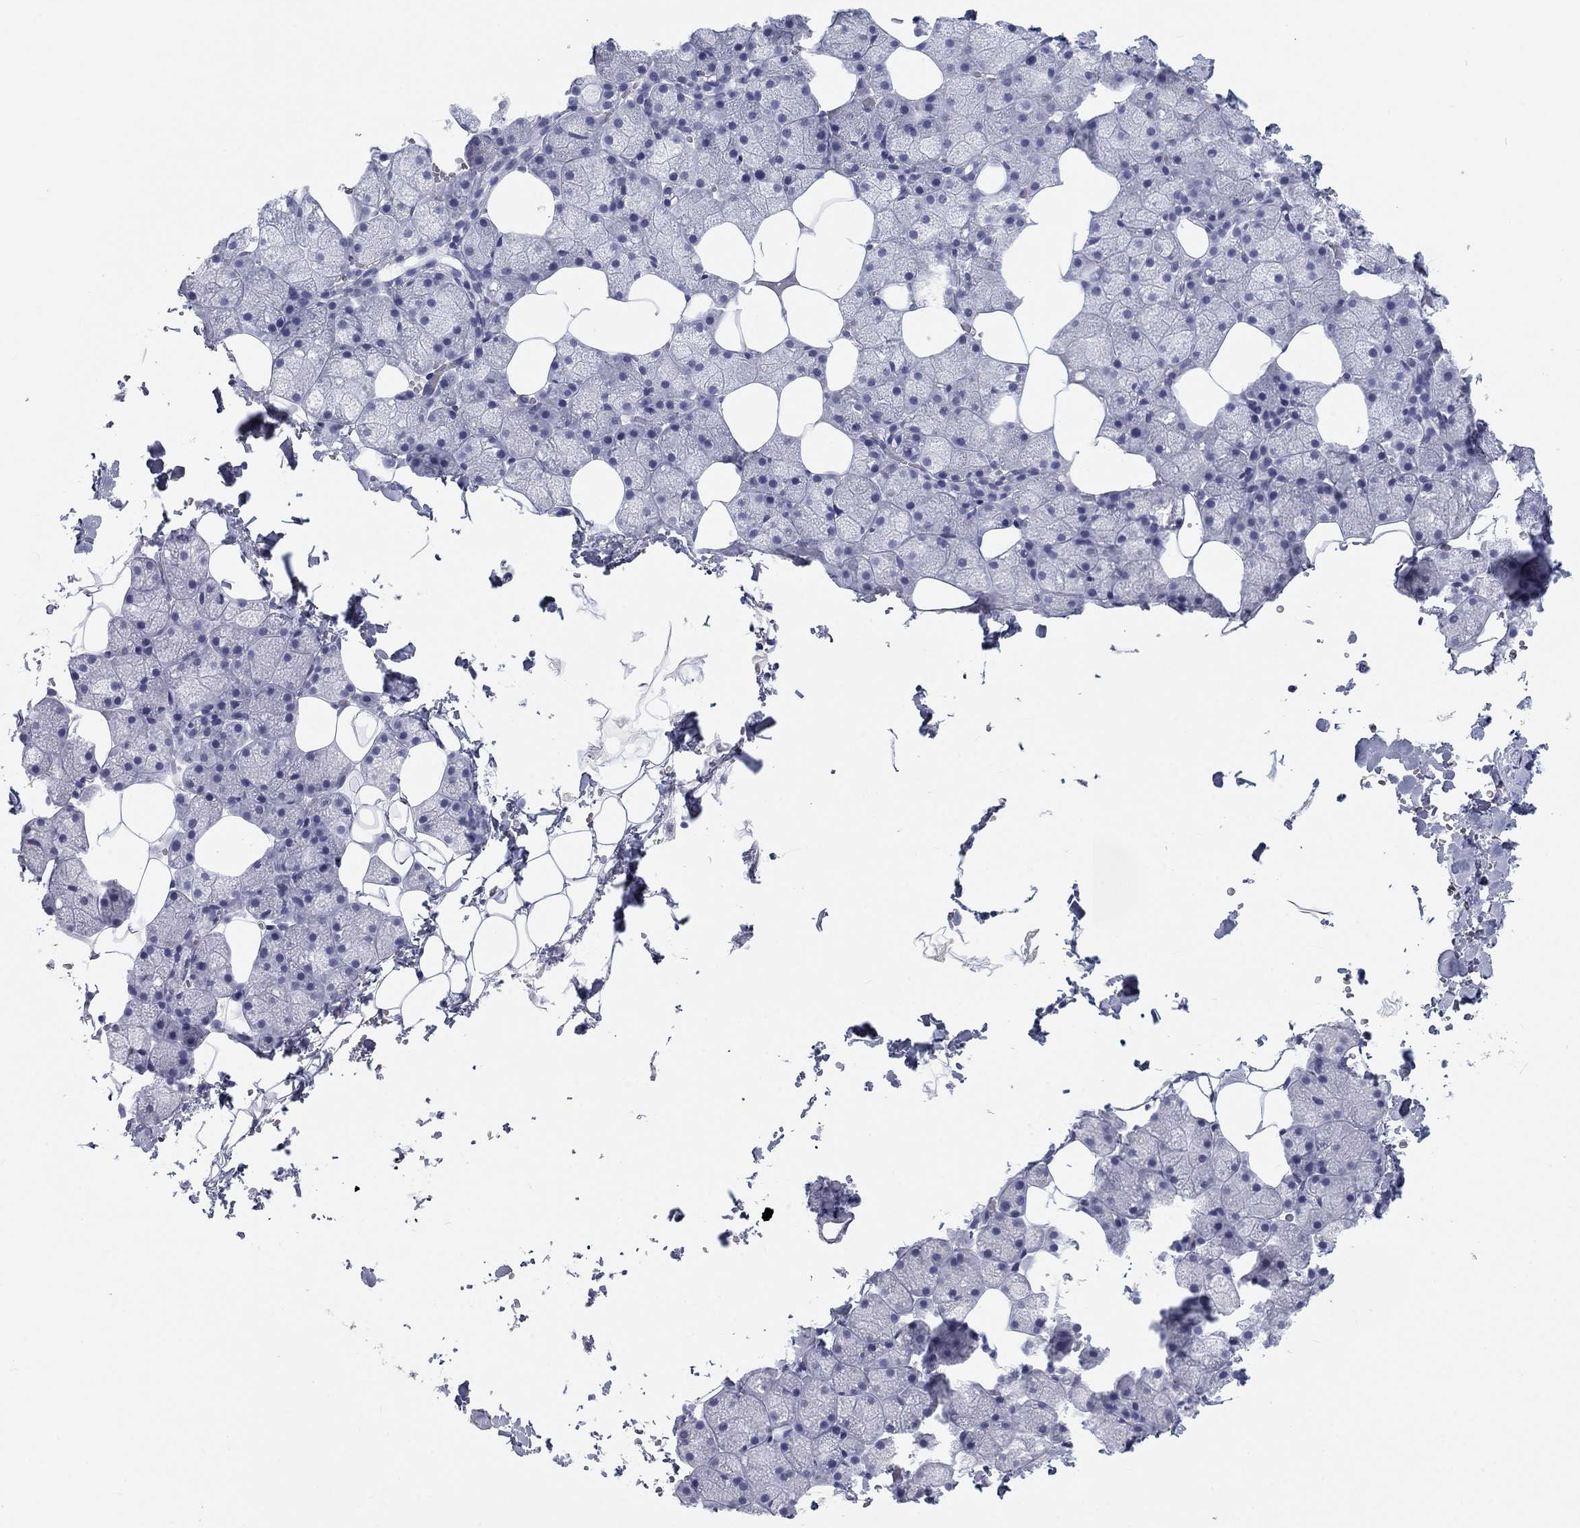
{"staining": {"intensity": "negative", "quantity": "none", "location": "none"}, "tissue": "salivary gland", "cell_type": "Glandular cells", "image_type": "normal", "snomed": [{"axis": "morphology", "description": "Normal tissue, NOS"}, {"axis": "topography", "description": "Salivary gland"}], "caption": "IHC histopathology image of benign human salivary gland stained for a protein (brown), which demonstrates no positivity in glandular cells.", "gene": "CALB1", "patient": {"sex": "male", "age": 38}}